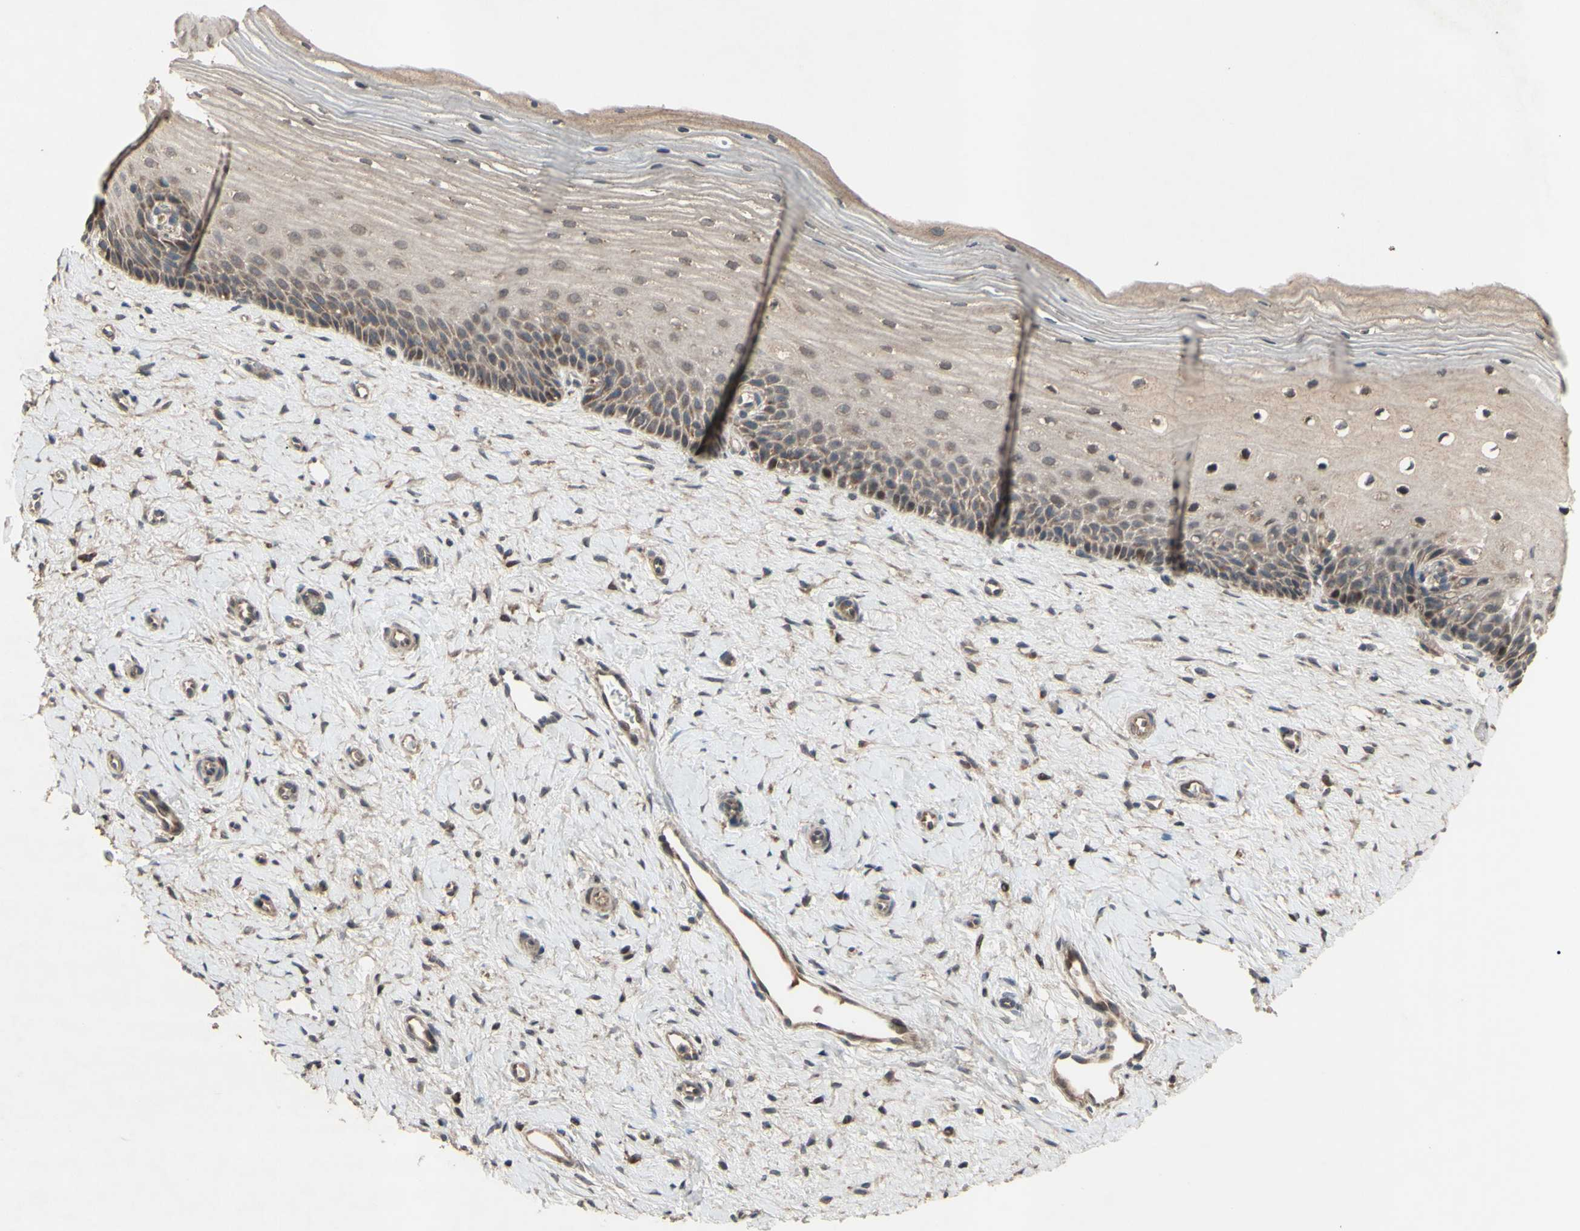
{"staining": {"intensity": "strong", "quantity": ">75%", "location": "cytoplasmic/membranous"}, "tissue": "cervix", "cell_type": "Glandular cells", "image_type": "normal", "snomed": [{"axis": "morphology", "description": "Normal tissue, NOS"}, {"axis": "topography", "description": "Cervix"}], "caption": "Immunohistochemical staining of normal cervix reveals high levels of strong cytoplasmic/membranous staining in approximately >75% of glandular cells.", "gene": "CD164", "patient": {"sex": "female", "age": 39}}